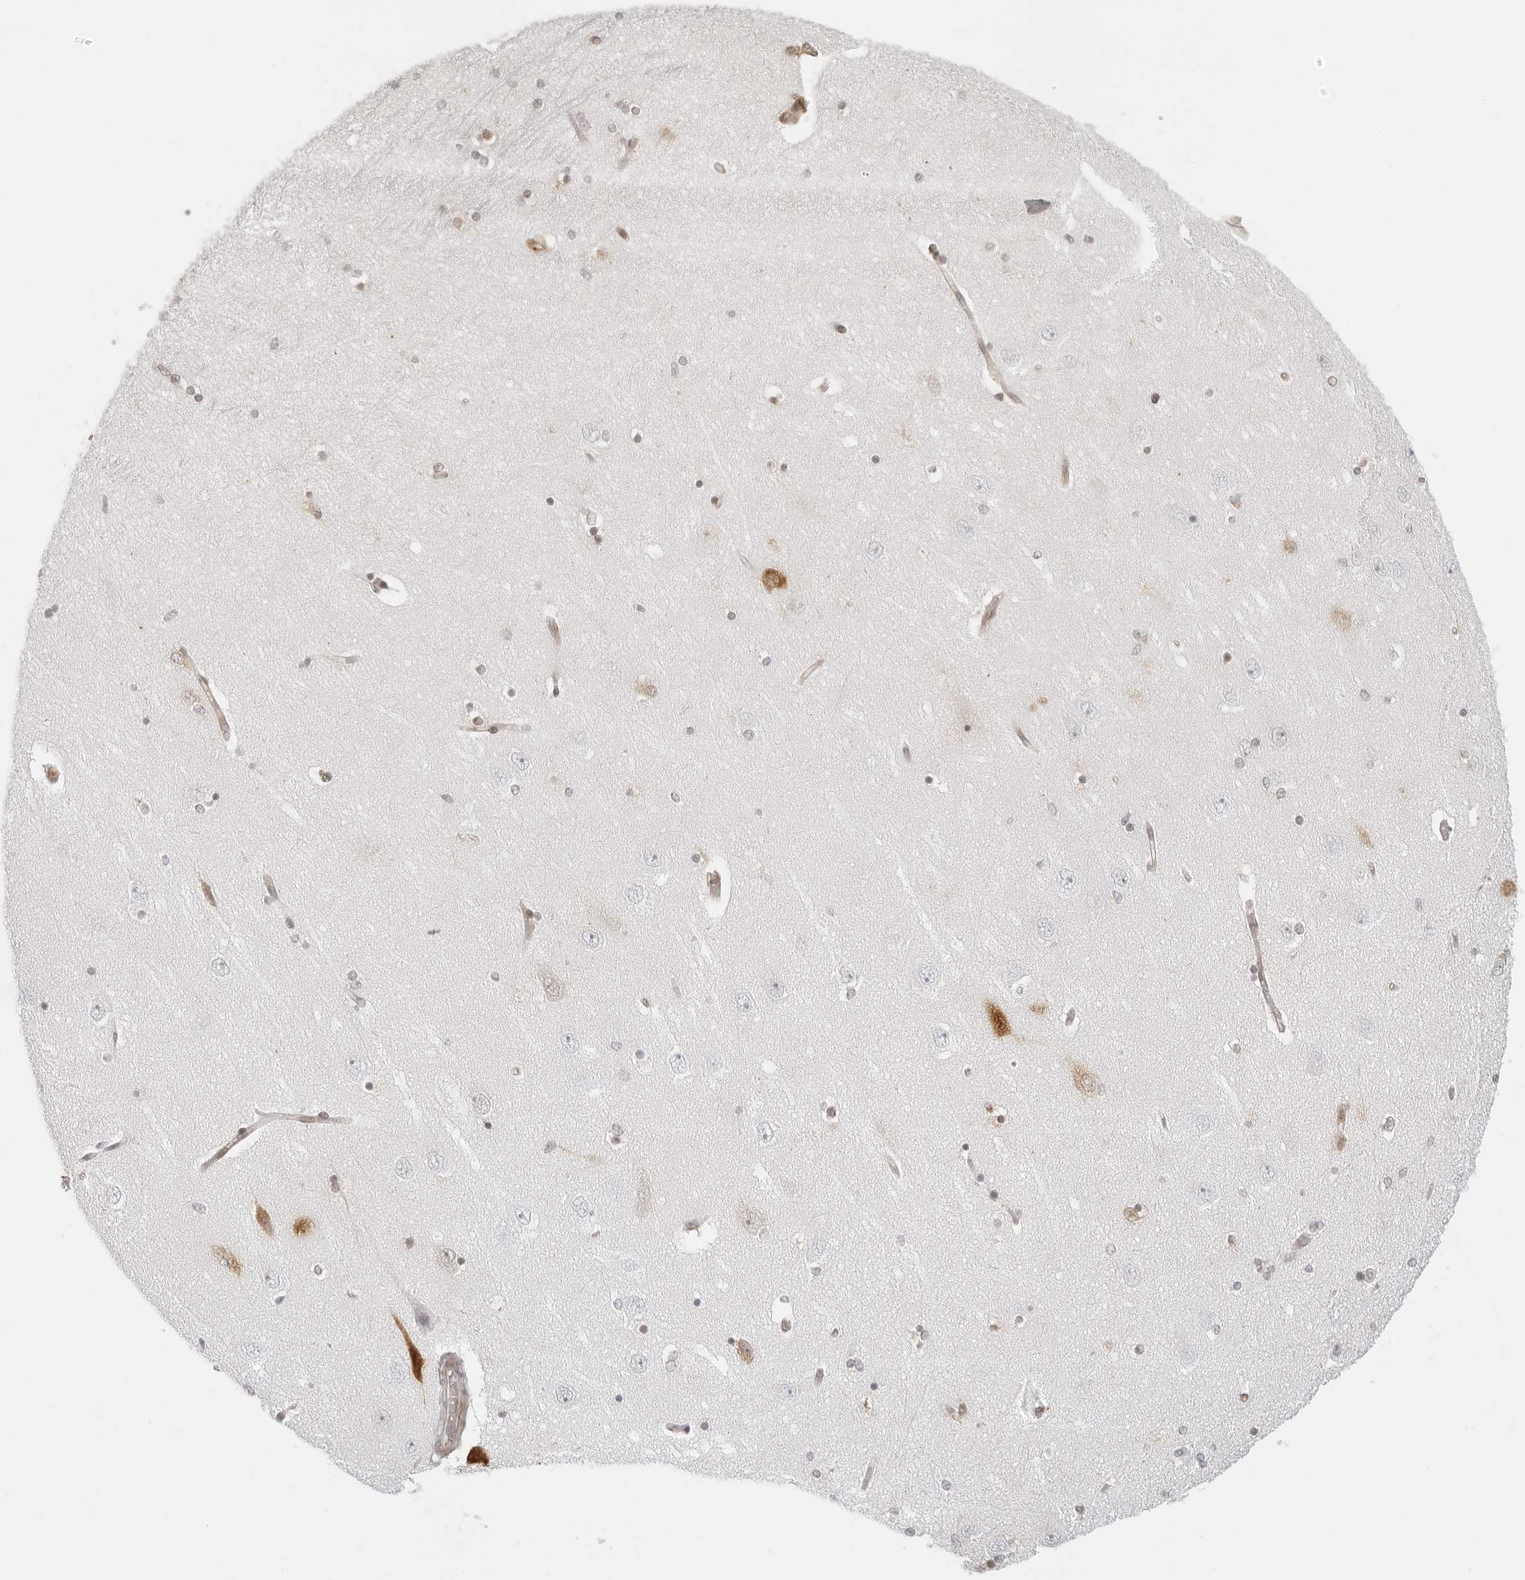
{"staining": {"intensity": "weak", "quantity": "<25%", "location": "nuclear"}, "tissue": "hippocampus", "cell_type": "Glial cells", "image_type": "normal", "snomed": [{"axis": "morphology", "description": "Normal tissue, NOS"}, {"axis": "topography", "description": "Hippocampus"}], "caption": "Immunohistochemistry of unremarkable hippocampus reveals no positivity in glial cells. (Brightfield microscopy of DAB (3,3'-diaminobenzidine) immunohistochemistry (IHC) at high magnification).", "gene": "EIF4G1", "patient": {"sex": "female", "age": 54}}